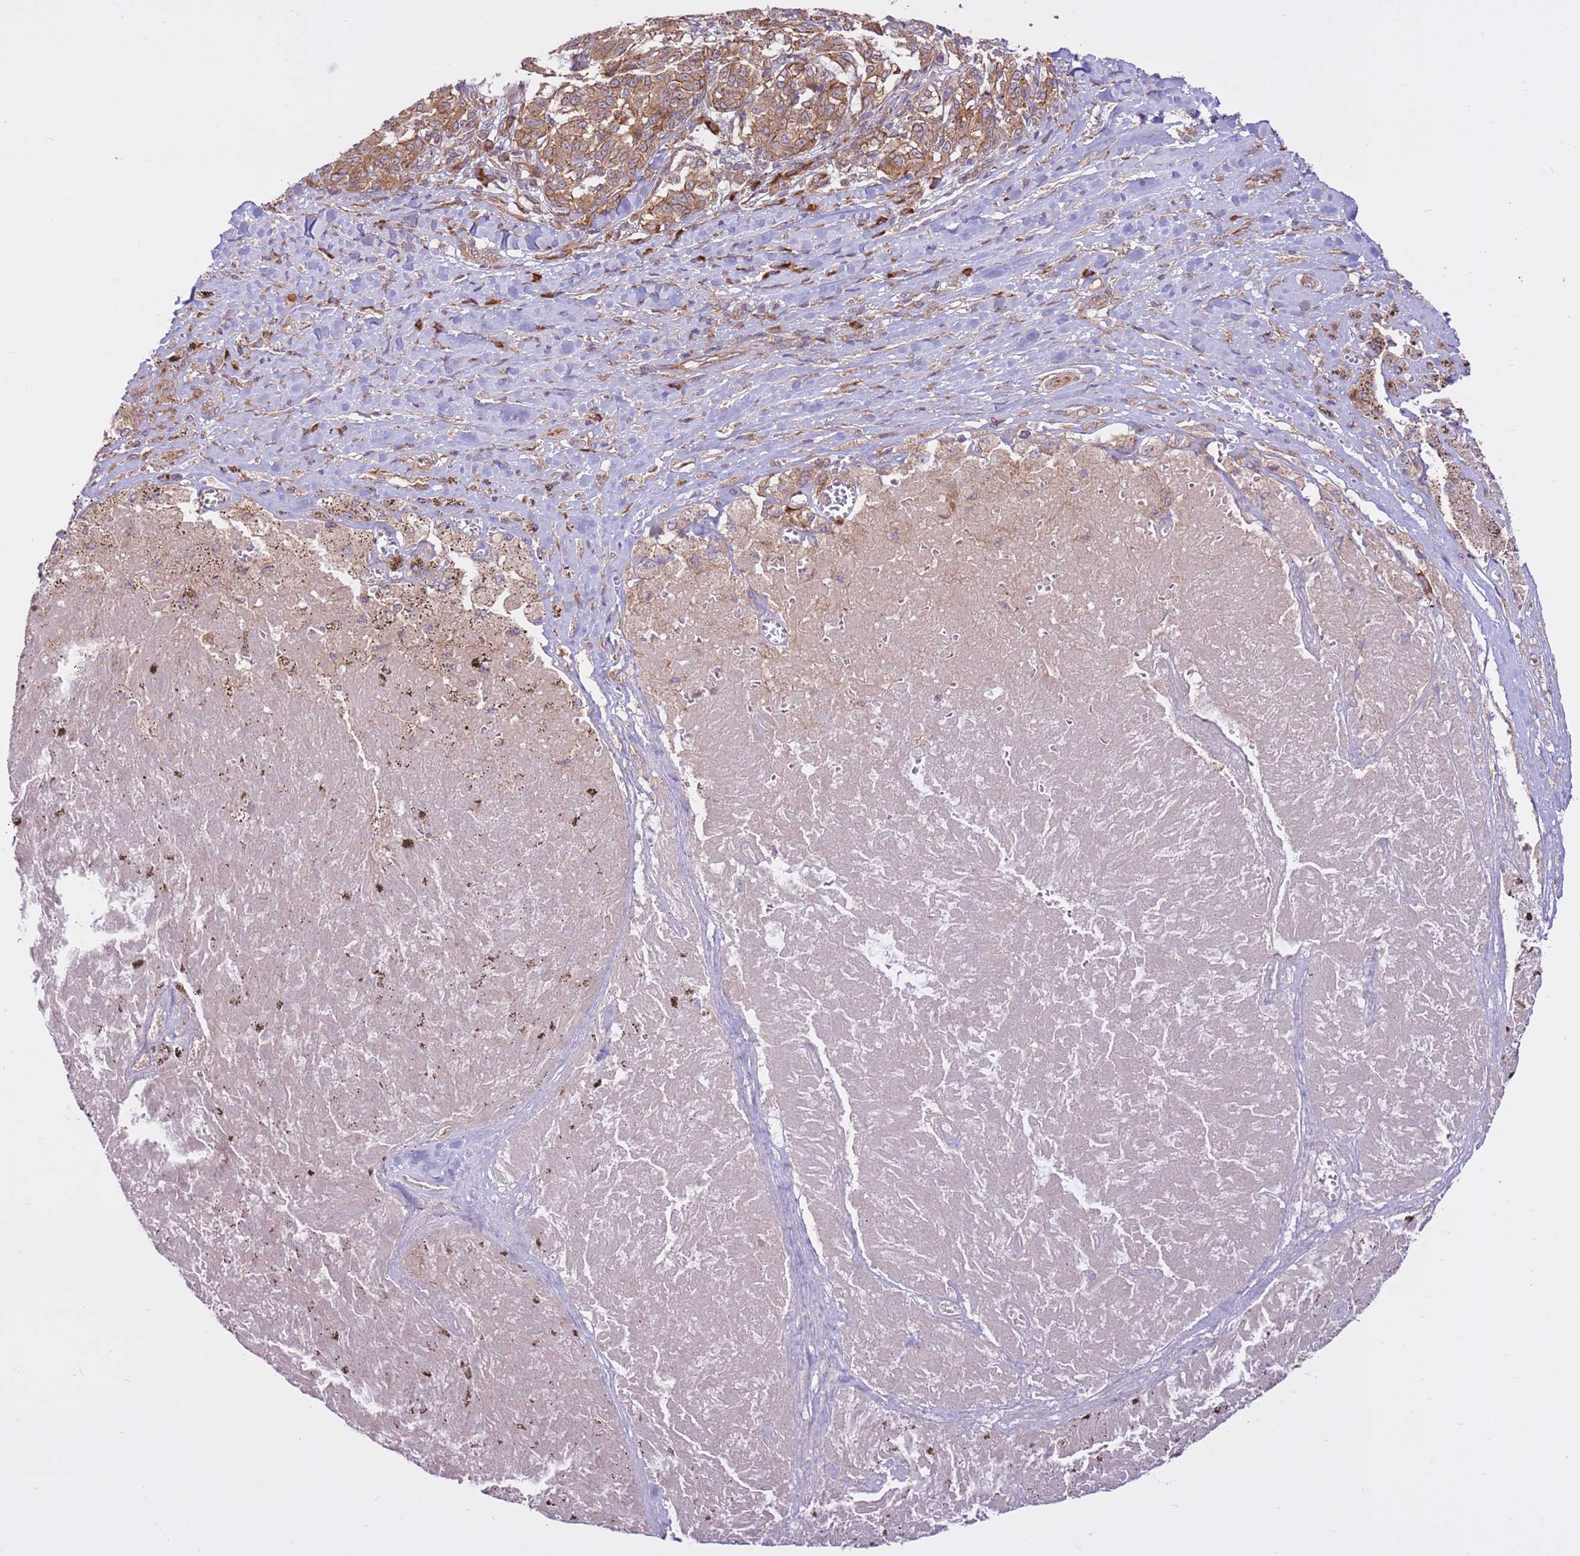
{"staining": {"intensity": "moderate", "quantity": ">75%", "location": "cytoplasmic/membranous"}, "tissue": "melanoma", "cell_type": "Tumor cells", "image_type": "cancer", "snomed": [{"axis": "morphology", "description": "Malignant melanoma, NOS"}, {"axis": "topography", "description": "Skin"}], "caption": "There is medium levels of moderate cytoplasmic/membranous positivity in tumor cells of melanoma, as demonstrated by immunohistochemical staining (brown color).", "gene": "DDX19B", "patient": {"sex": "female", "age": 72}}